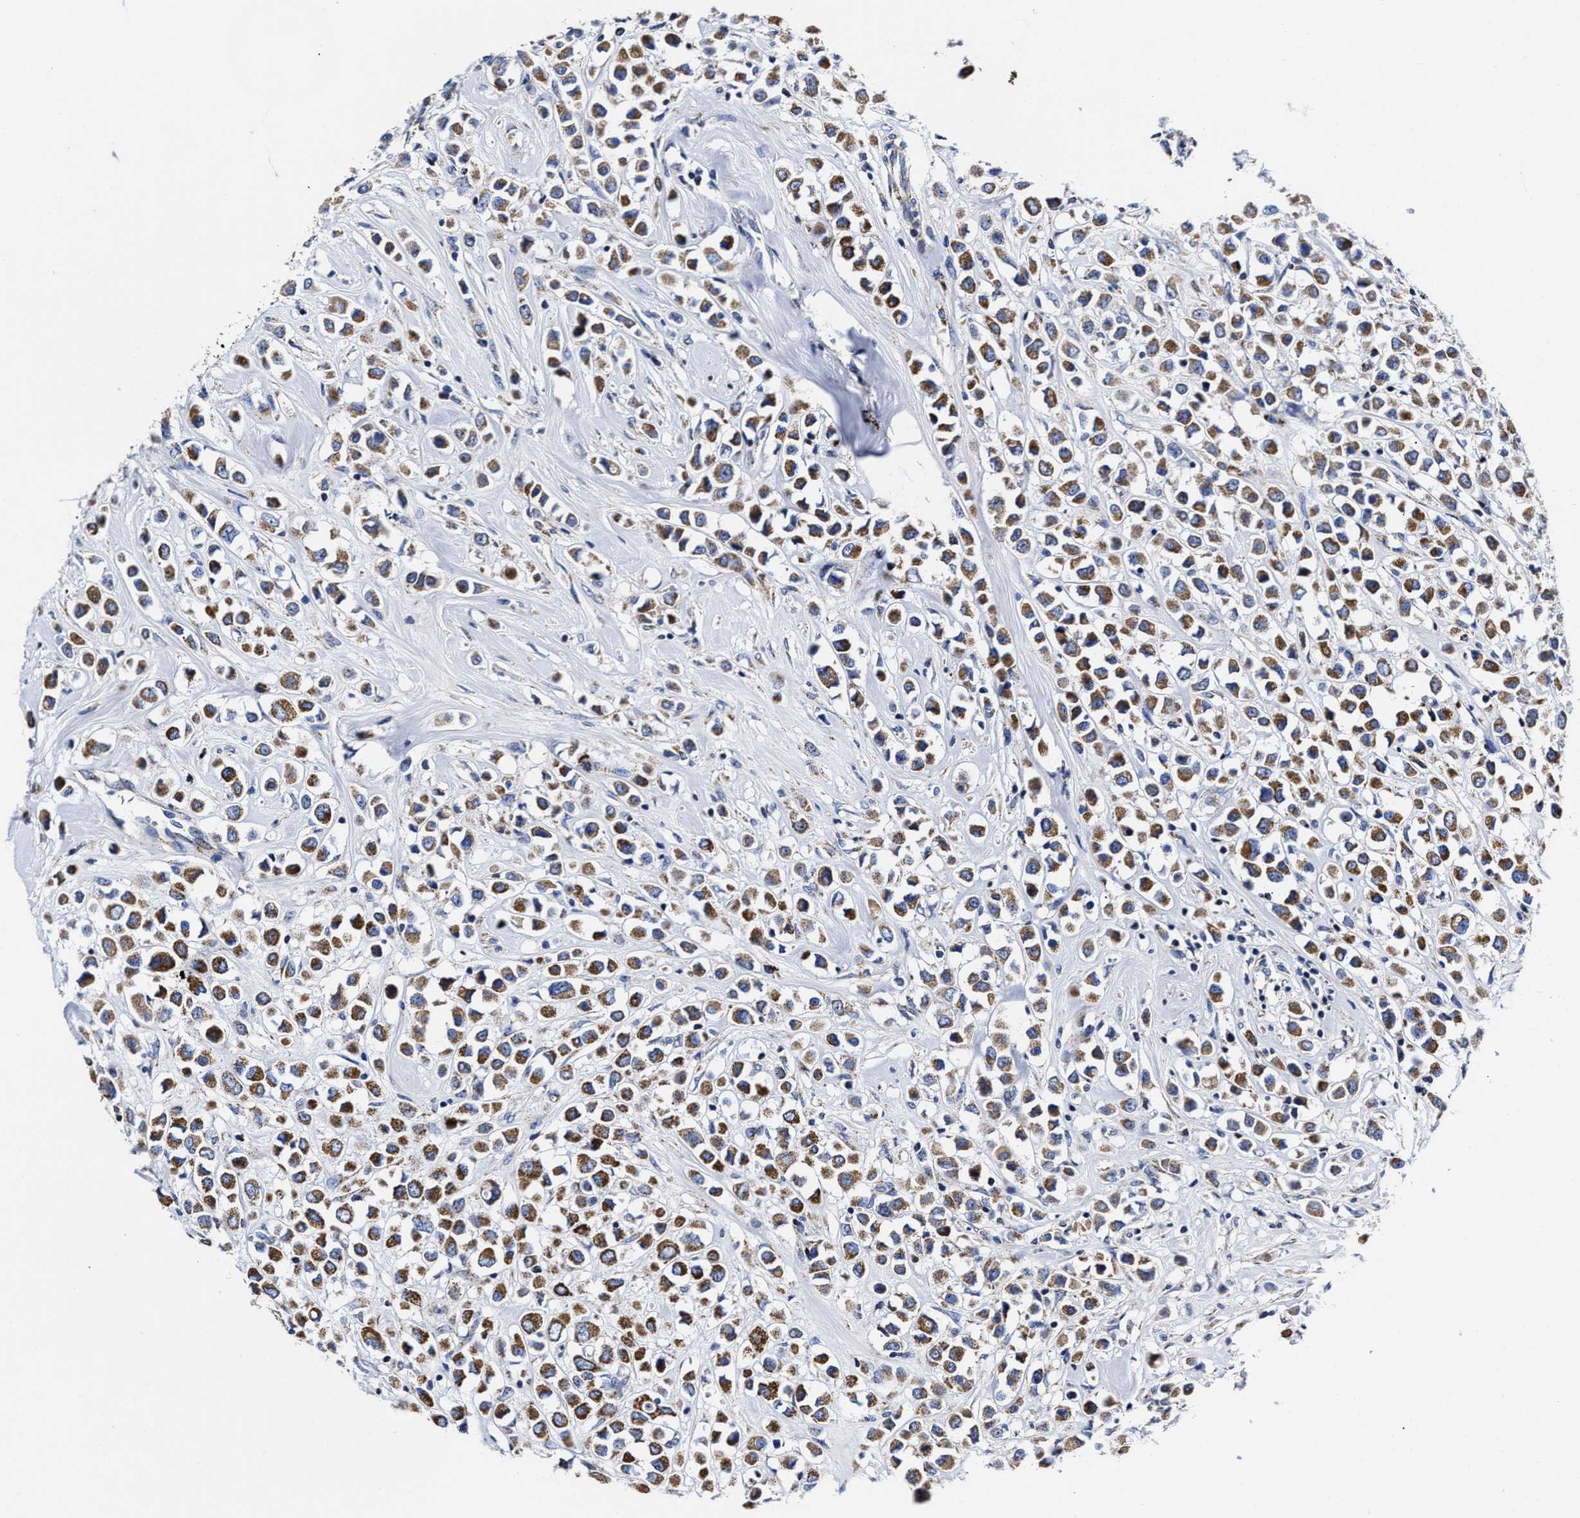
{"staining": {"intensity": "strong", "quantity": ">75%", "location": "cytoplasmic/membranous"}, "tissue": "breast cancer", "cell_type": "Tumor cells", "image_type": "cancer", "snomed": [{"axis": "morphology", "description": "Duct carcinoma"}, {"axis": "topography", "description": "Breast"}], "caption": "A high-resolution micrograph shows immunohistochemistry (IHC) staining of breast infiltrating ductal carcinoma, which exhibits strong cytoplasmic/membranous positivity in about >75% of tumor cells. Immunohistochemistry (ihc) stains the protein of interest in brown and the nuclei are stained blue.", "gene": "HINT2", "patient": {"sex": "female", "age": 61}}